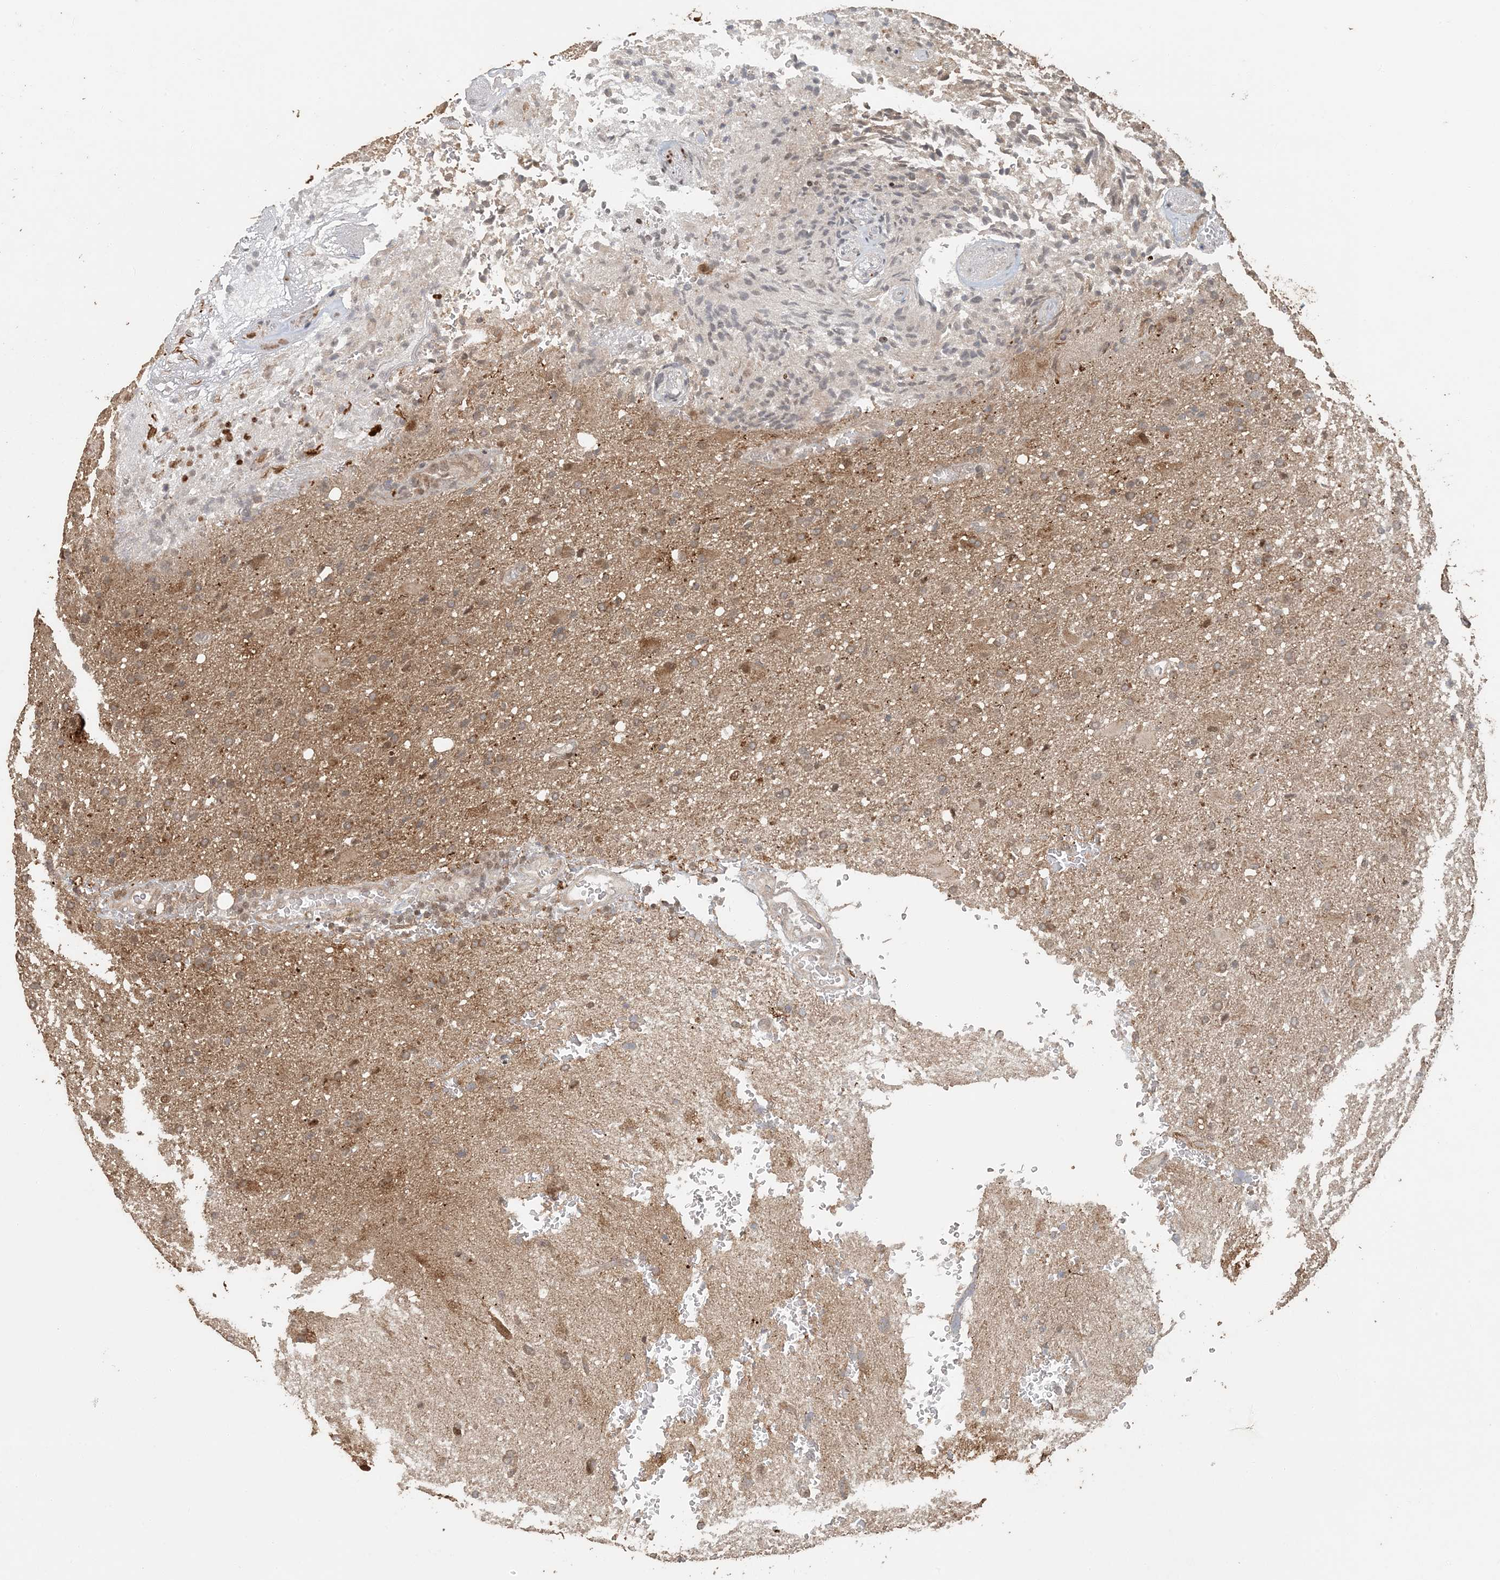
{"staining": {"intensity": "moderate", "quantity": ">75%", "location": "cytoplasmic/membranous,nuclear"}, "tissue": "glioma", "cell_type": "Tumor cells", "image_type": "cancer", "snomed": [{"axis": "morphology", "description": "Glioma, malignant, High grade"}, {"axis": "topography", "description": "Brain"}], "caption": "This photomicrograph demonstrates immunohistochemistry (IHC) staining of malignant glioma (high-grade), with medium moderate cytoplasmic/membranous and nuclear expression in approximately >75% of tumor cells.", "gene": "ATP13A2", "patient": {"sex": "male", "age": 71}}